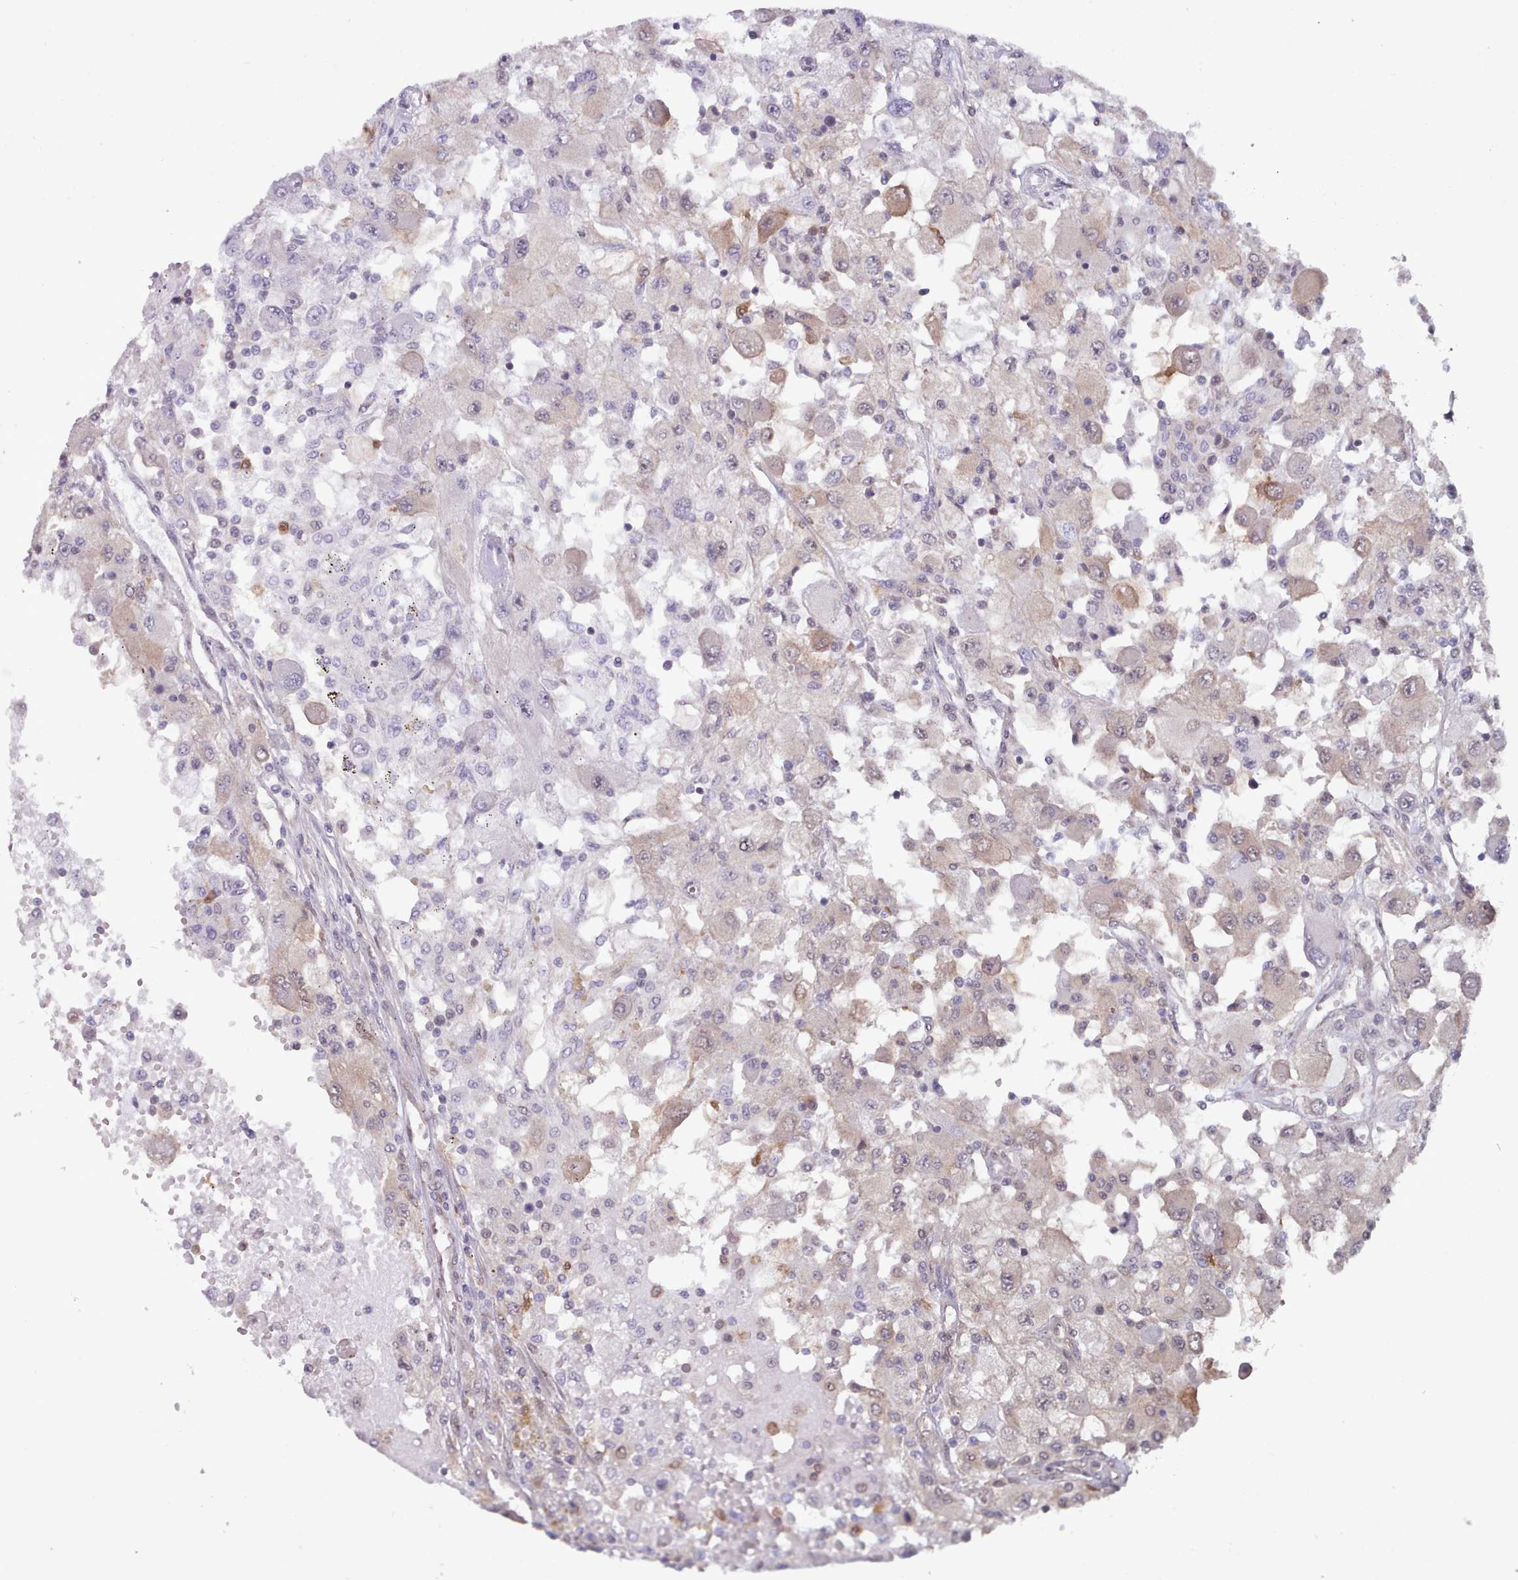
{"staining": {"intensity": "weak", "quantity": "<25%", "location": "cytoplasmic/membranous"}, "tissue": "renal cancer", "cell_type": "Tumor cells", "image_type": "cancer", "snomed": [{"axis": "morphology", "description": "Adenocarcinoma, NOS"}, {"axis": "topography", "description": "Kidney"}], "caption": "Renal adenocarcinoma stained for a protein using immunohistochemistry (IHC) demonstrates no expression tumor cells.", "gene": "CES3", "patient": {"sex": "female", "age": 67}}